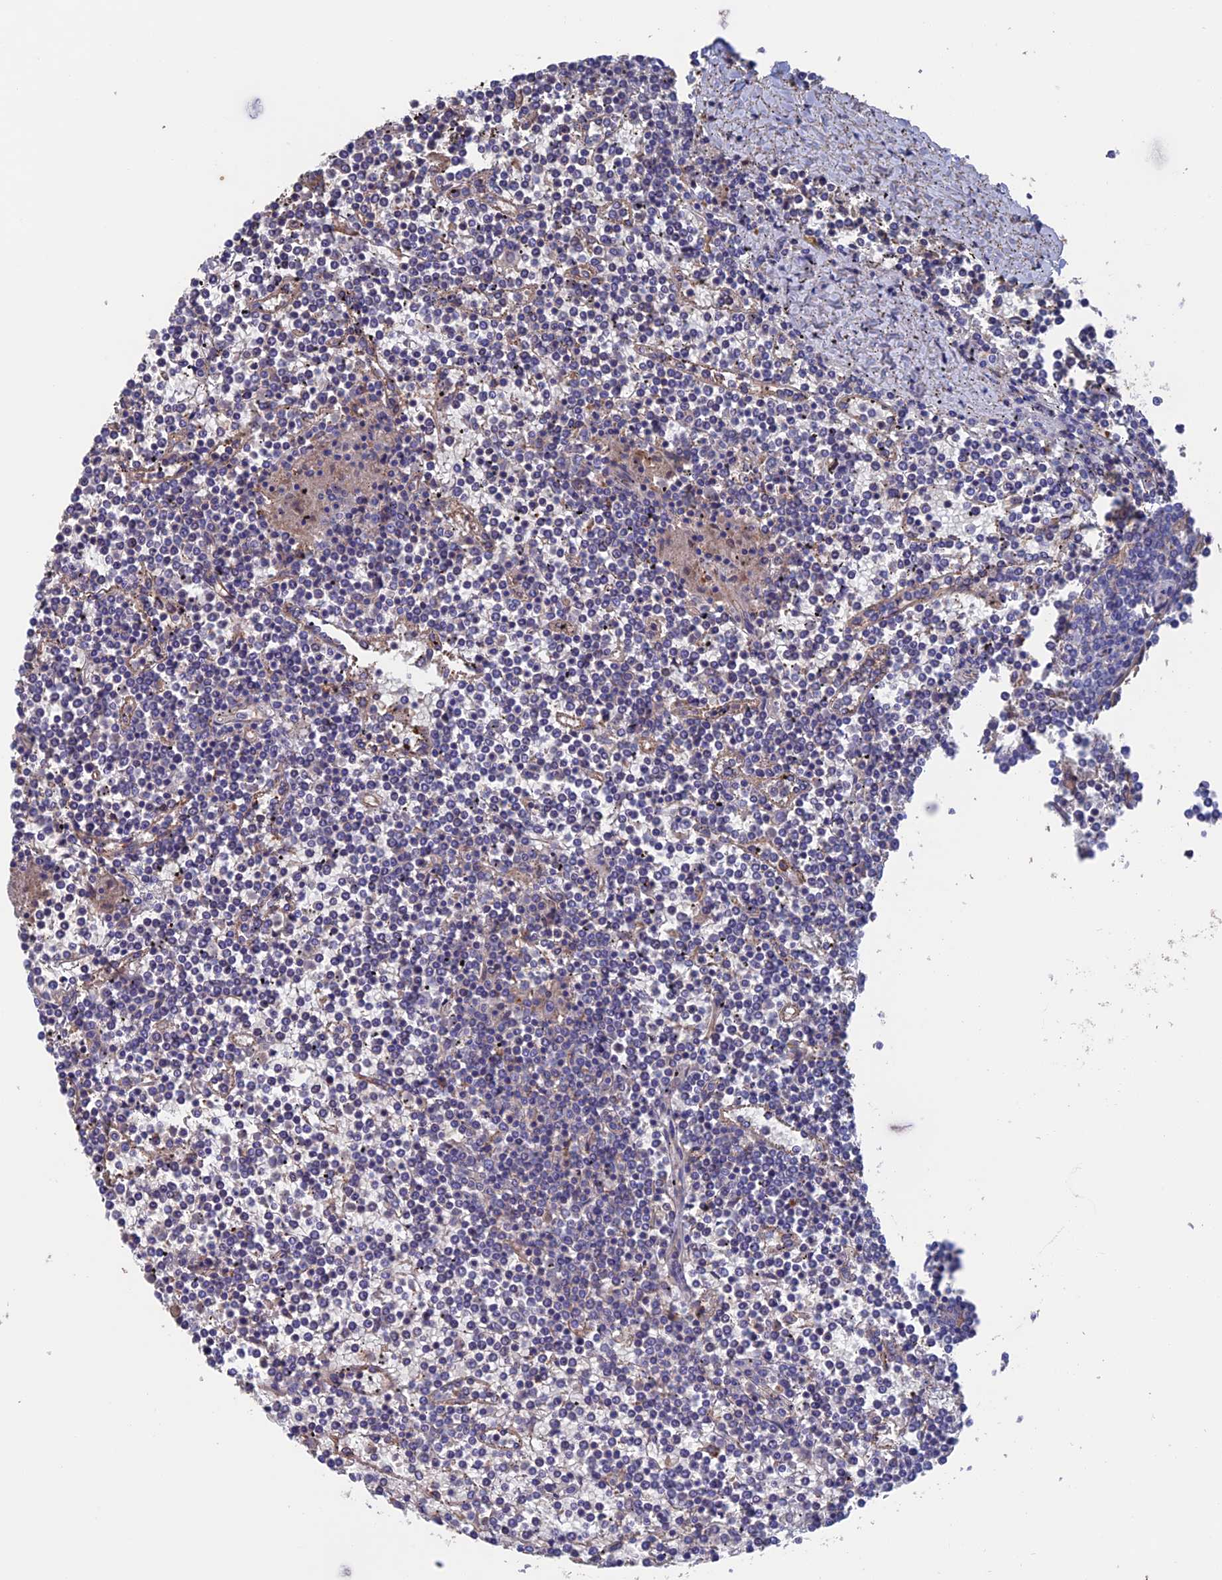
{"staining": {"intensity": "negative", "quantity": "none", "location": "none"}, "tissue": "lymphoma", "cell_type": "Tumor cells", "image_type": "cancer", "snomed": [{"axis": "morphology", "description": "Malignant lymphoma, non-Hodgkin's type, Low grade"}, {"axis": "topography", "description": "Spleen"}], "caption": "Immunohistochemistry of lymphoma reveals no staining in tumor cells.", "gene": "HPF1", "patient": {"sex": "female", "age": 19}}